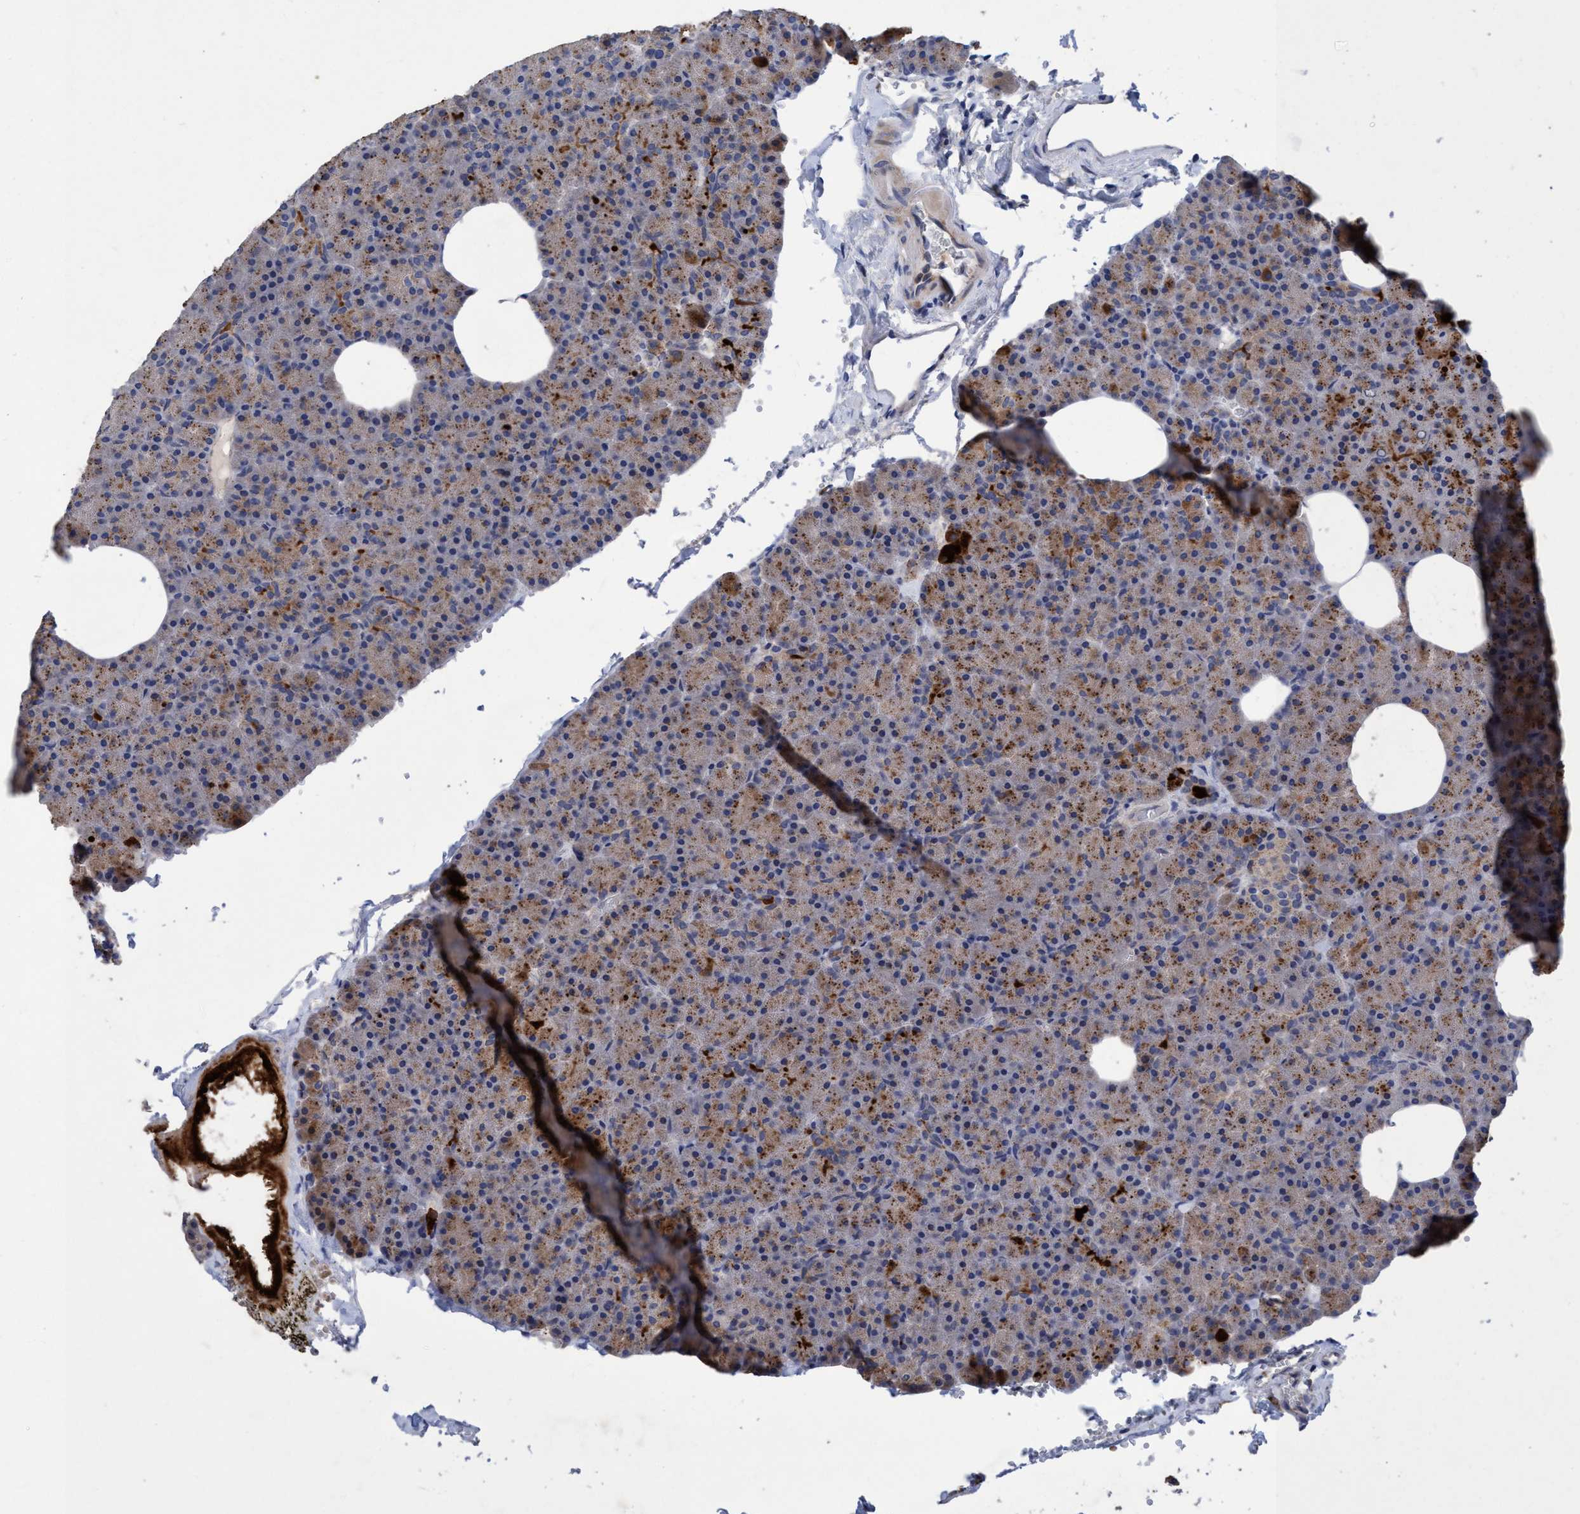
{"staining": {"intensity": "strong", "quantity": ">75%", "location": "cytoplasmic/membranous"}, "tissue": "pancreas", "cell_type": "Exocrine glandular cells", "image_type": "normal", "snomed": [{"axis": "morphology", "description": "Normal tissue, NOS"}, {"axis": "morphology", "description": "Carcinoid, malignant, NOS"}, {"axis": "topography", "description": "Pancreas"}], "caption": "DAB immunohistochemical staining of benign pancreas displays strong cytoplasmic/membranous protein positivity in about >75% of exocrine glandular cells. (IHC, brightfield microscopy, high magnification).", "gene": "SEMA4D", "patient": {"sex": "female", "age": 35}}